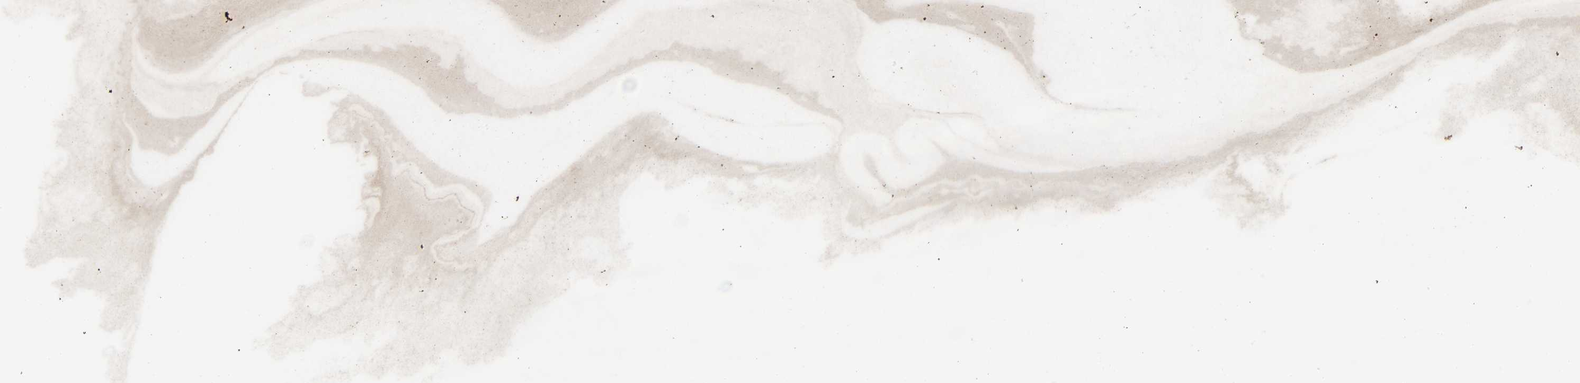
{"staining": {"intensity": "moderate", "quantity": ">75%", "location": "cytoplasmic/membranous"}, "tissue": "stomach", "cell_type": "Glandular cells", "image_type": "normal", "snomed": [{"axis": "morphology", "description": "Normal tissue, NOS"}, {"axis": "topography", "description": "Stomach"}, {"axis": "topography", "description": "Stomach, lower"}], "caption": "The immunohistochemical stain highlights moderate cytoplasmic/membranous staining in glandular cells of normal stomach. (Brightfield microscopy of DAB IHC at high magnification).", "gene": "IKBKB", "patient": {"sex": "female", "age": 75}}